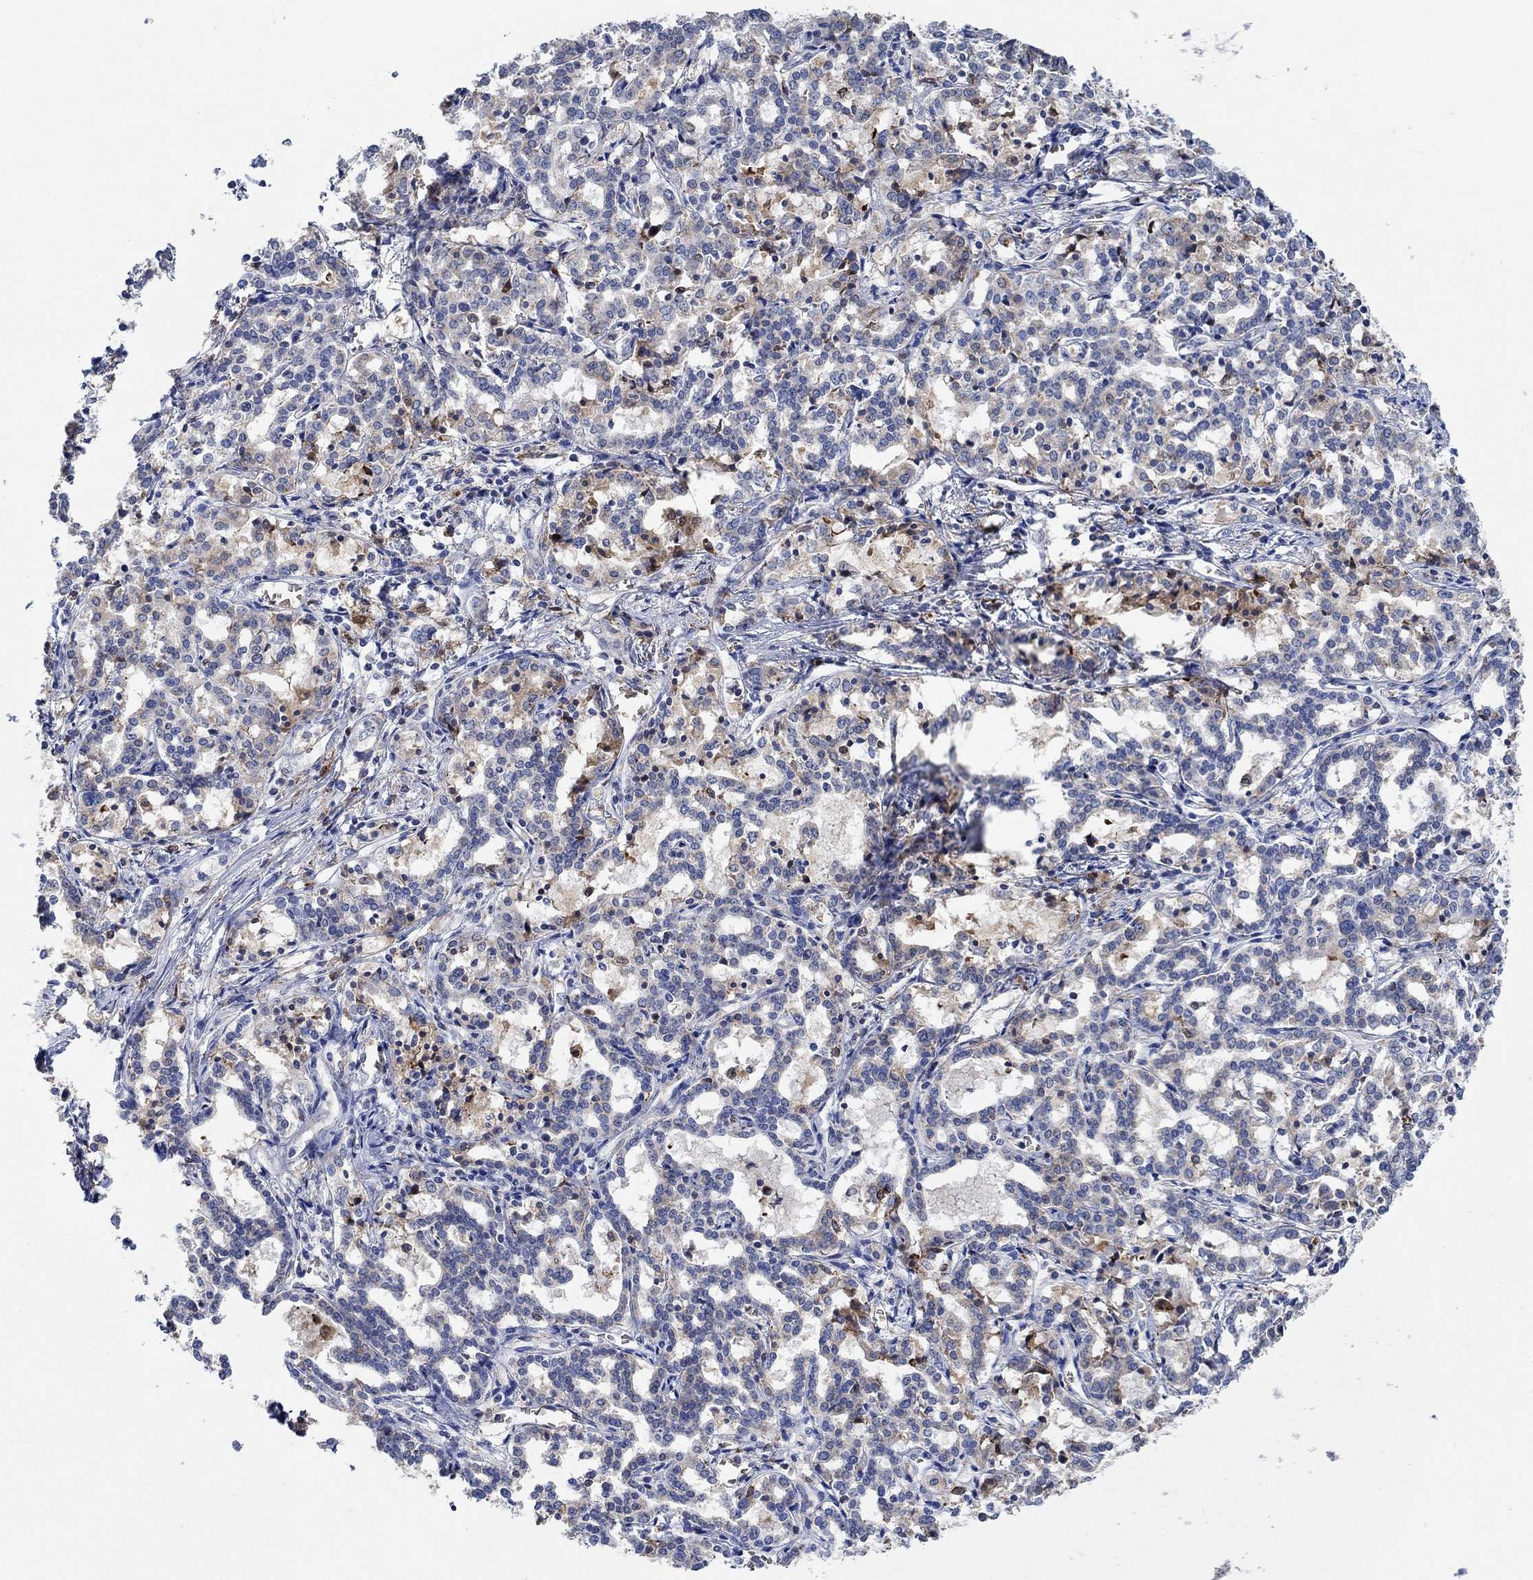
{"staining": {"intensity": "negative", "quantity": "none", "location": "none"}, "tissue": "liver cancer", "cell_type": "Tumor cells", "image_type": "cancer", "snomed": [{"axis": "morphology", "description": "Cholangiocarcinoma"}, {"axis": "topography", "description": "Liver"}], "caption": "Image shows no protein positivity in tumor cells of liver cholangiocarcinoma tissue. Nuclei are stained in blue.", "gene": "MPP1", "patient": {"sex": "female", "age": 47}}